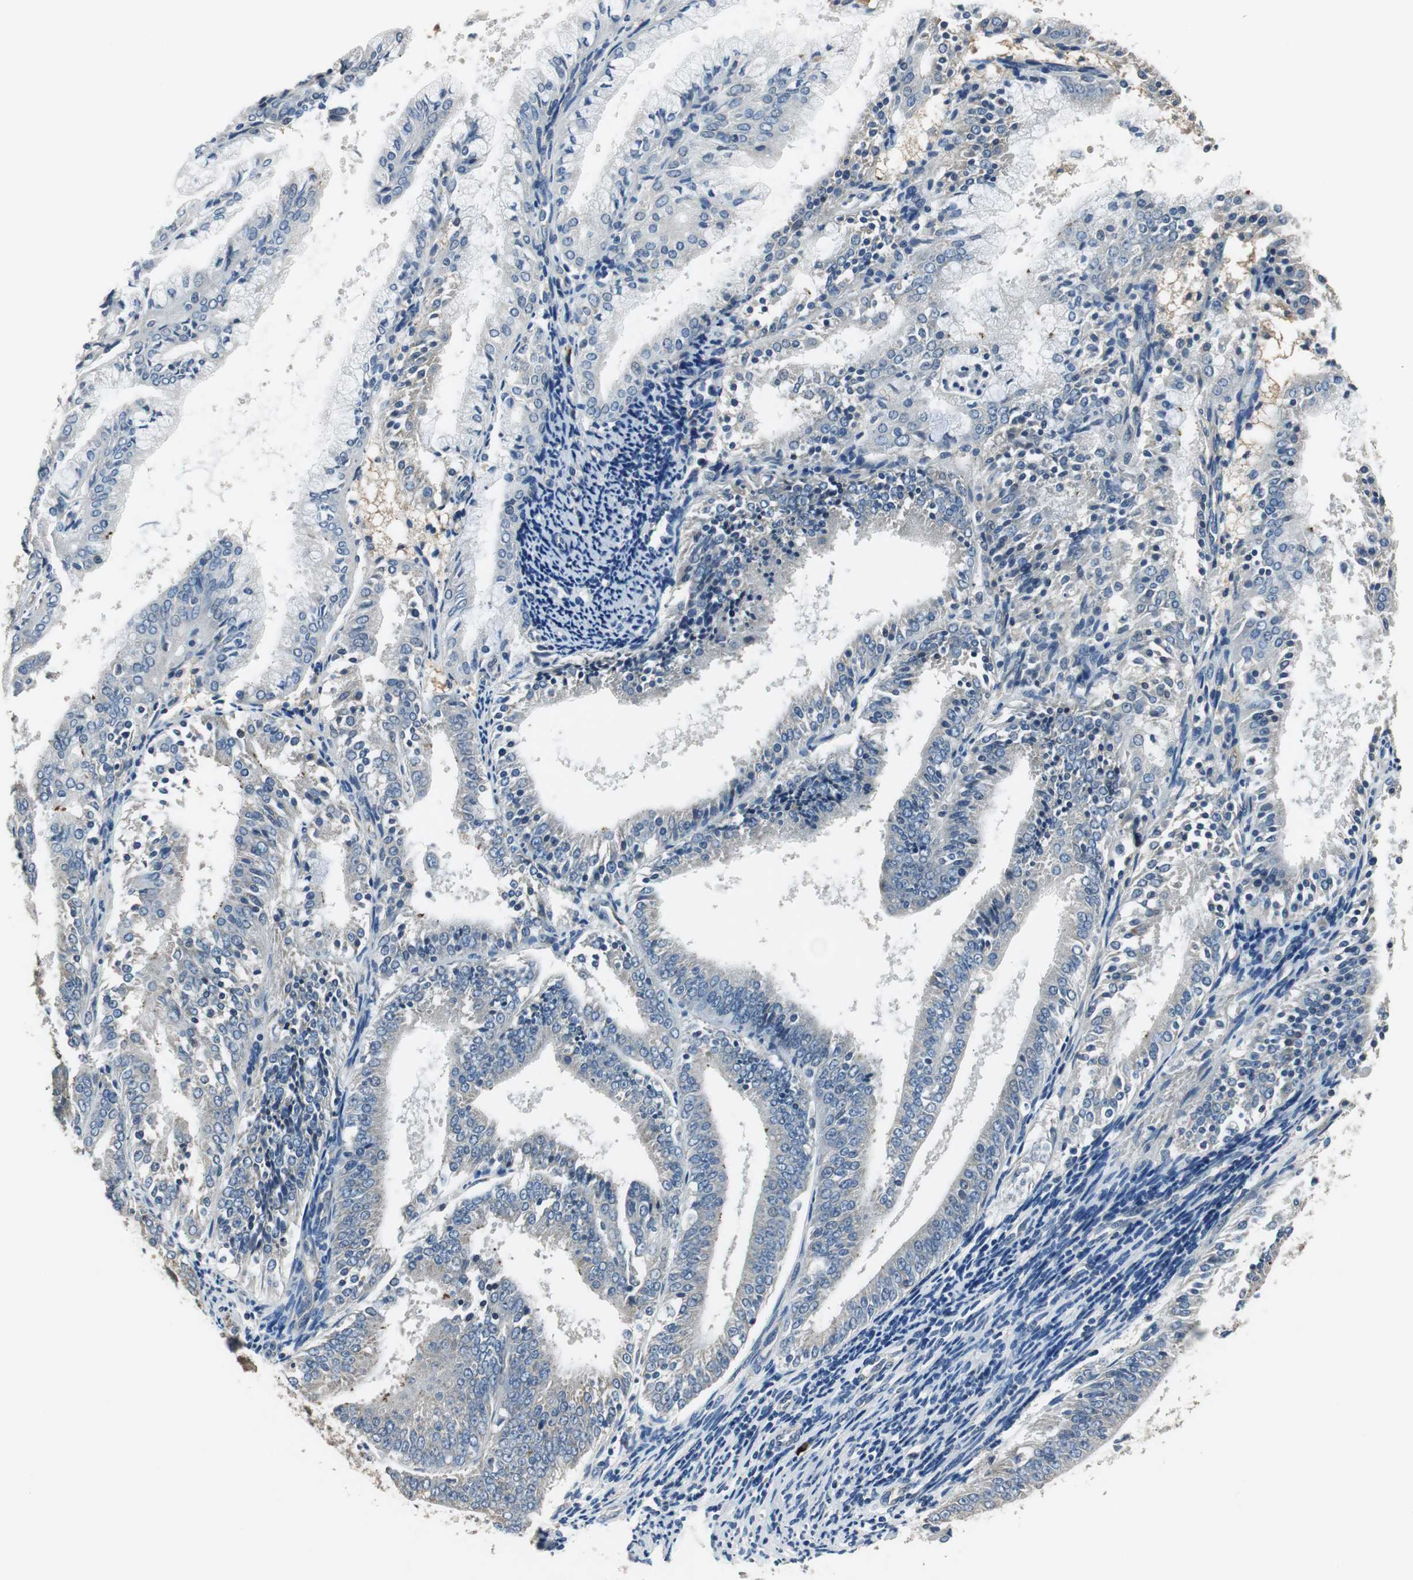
{"staining": {"intensity": "negative", "quantity": "none", "location": "none"}, "tissue": "endometrial cancer", "cell_type": "Tumor cells", "image_type": "cancer", "snomed": [{"axis": "morphology", "description": "Adenocarcinoma, NOS"}, {"axis": "topography", "description": "Endometrium"}], "caption": "Endometrial cancer (adenocarcinoma) was stained to show a protein in brown. There is no significant staining in tumor cells.", "gene": "MTIF2", "patient": {"sex": "female", "age": 63}}